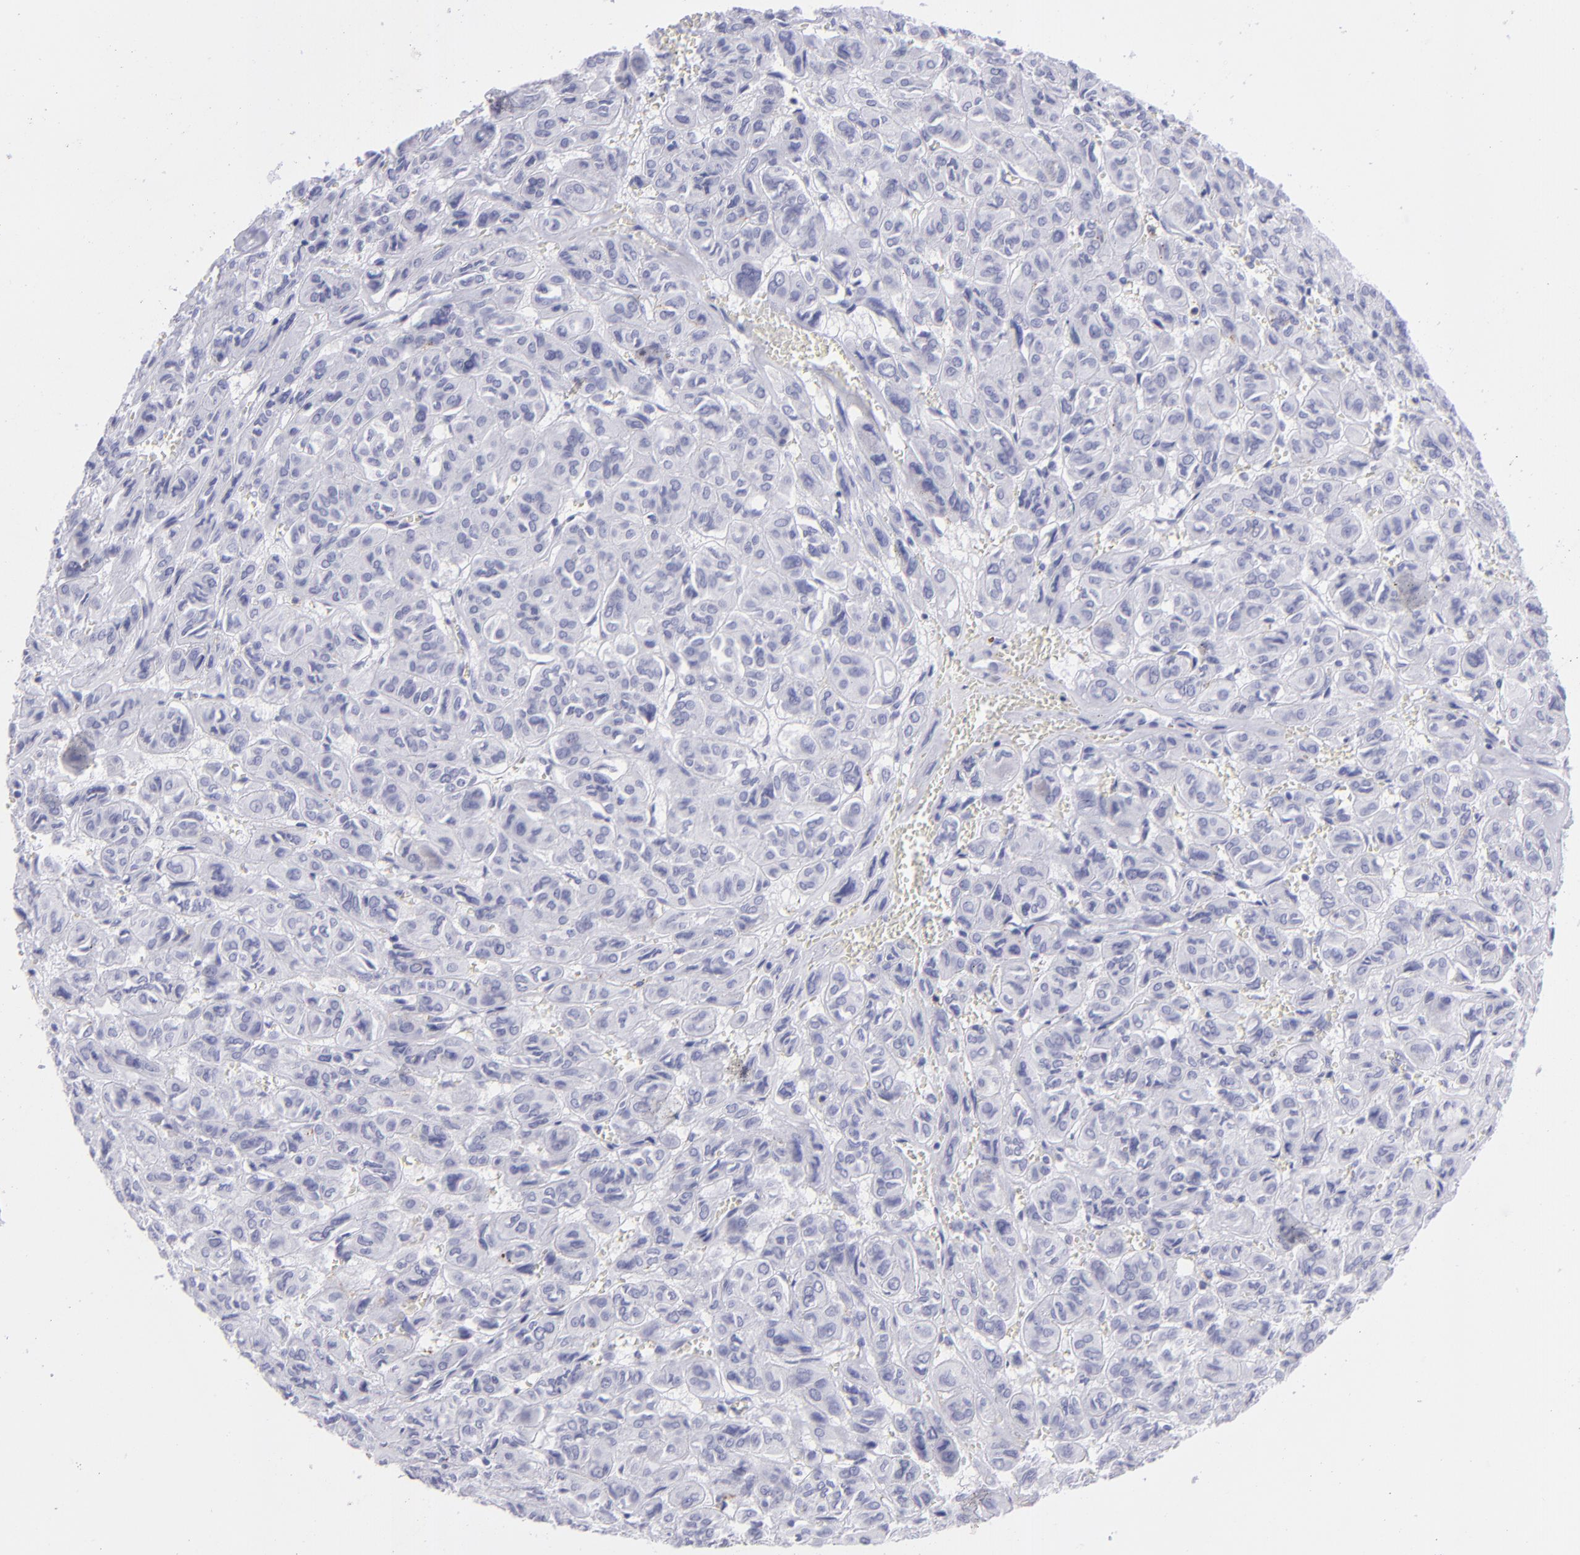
{"staining": {"intensity": "negative", "quantity": "none", "location": "none"}, "tissue": "thyroid cancer", "cell_type": "Tumor cells", "image_type": "cancer", "snomed": [{"axis": "morphology", "description": "Follicular adenoma carcinoma, NOS"}, {"axis": "topography", "description": "Thyroid gland"}], "caption": "Tumor cells show no significant protein staining in thyroid follicular adenoma carcinoma. Brightfield microscopy of immunohistochemistry (IHC) stained with DAB (3,3'-diaminobenzidine) (brown) and hematoxylin (blue), captured at high magnification.", "gene": "SELPLG", "patient": {"sex": "female", "age": 71}}